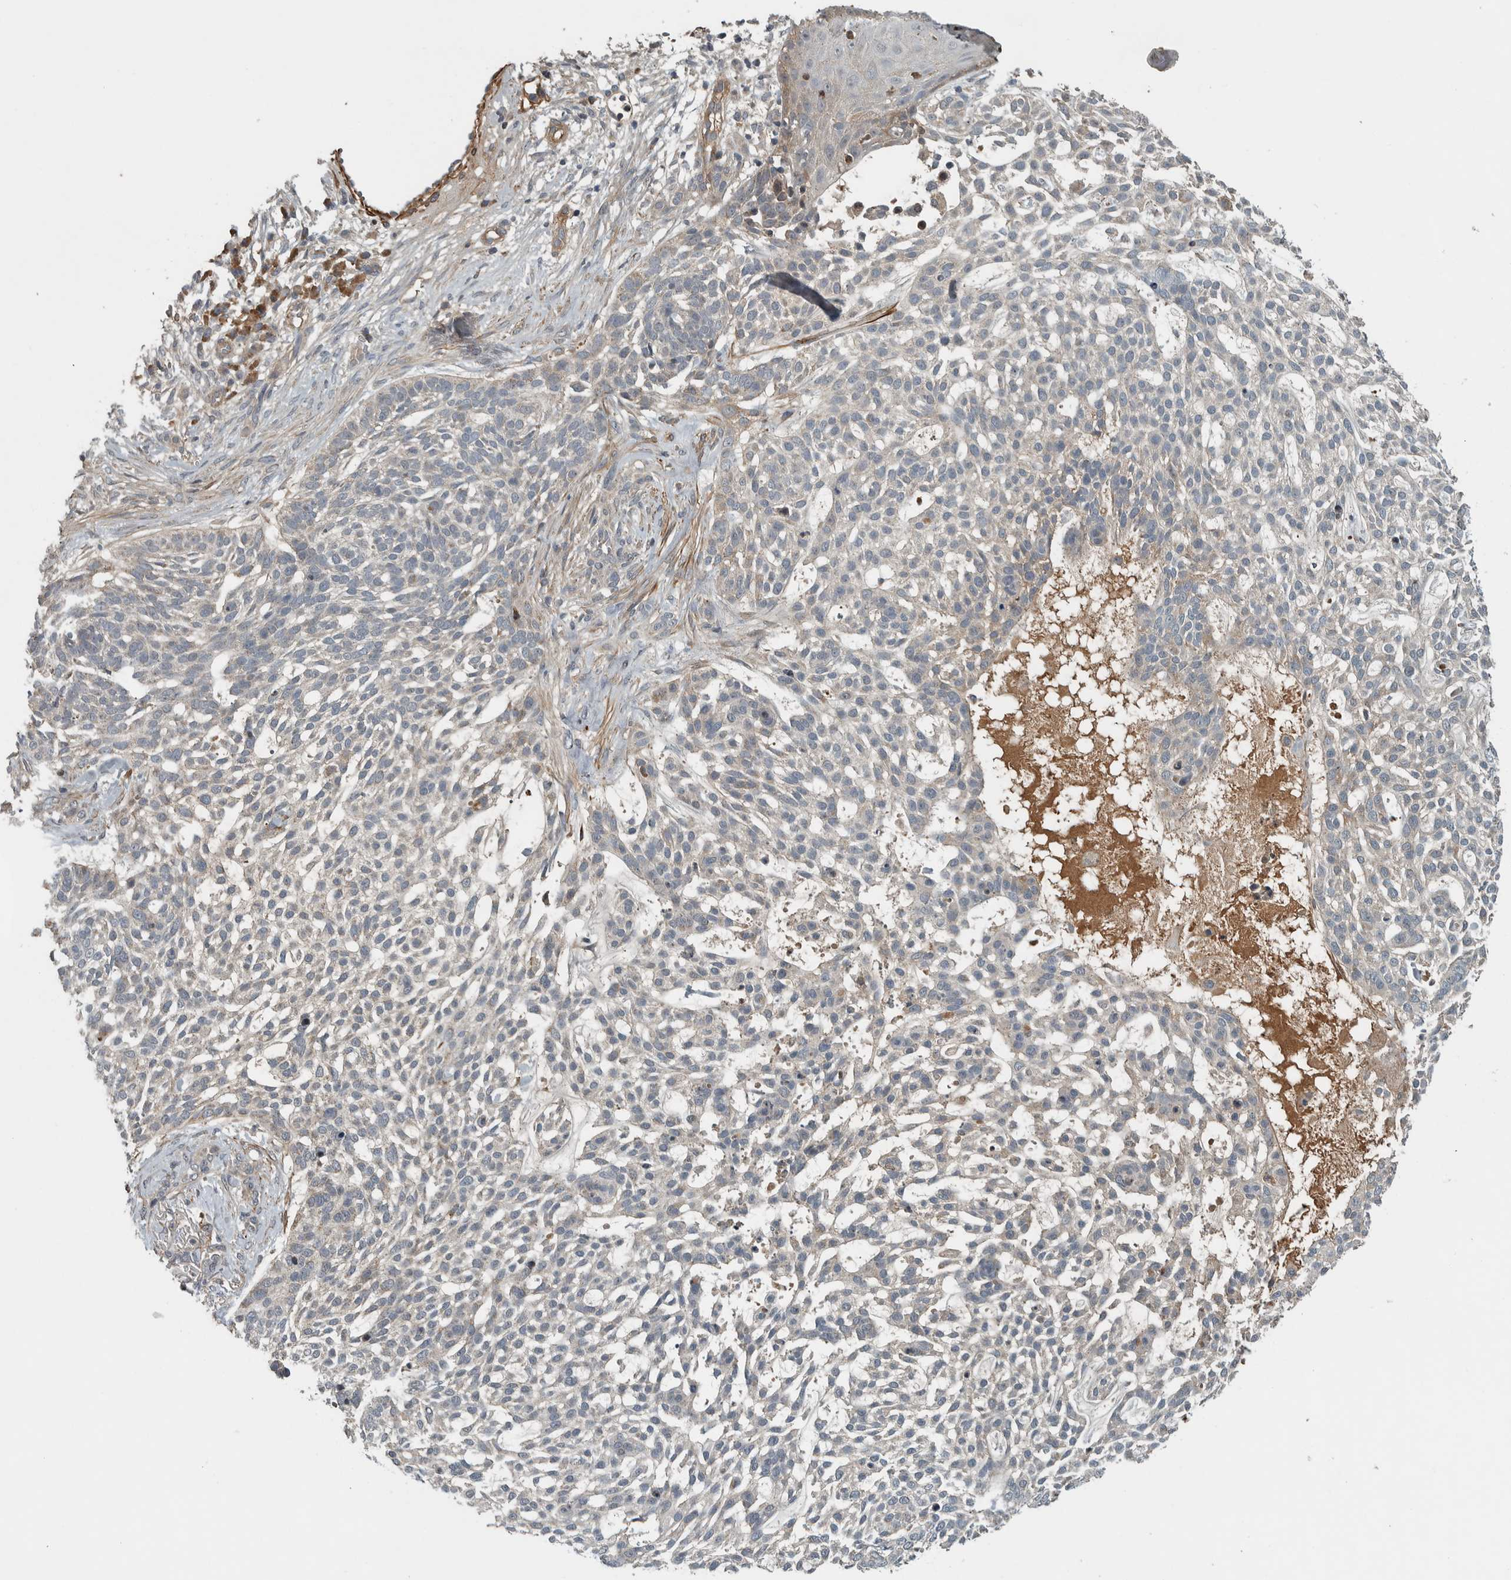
{"staining": {"intensity": "weak", "quantity": "<25%", "location": "cytoplasmic/membranous"}, "tissue": "skin cancer", "cell_type": "Tumor cells", "image_type": "cancer", "snomed": [{"axis": "morphology", "description": "Basal cell carcinoma"}, {"axis": "topography", "description": "Skin"}], "caption": "An IHC image of skin cancer is shown. There is no staining in tumor cells of skin cancer.", "gene": "LBHD1", "patient": {"sex": "female", "age": 64}}